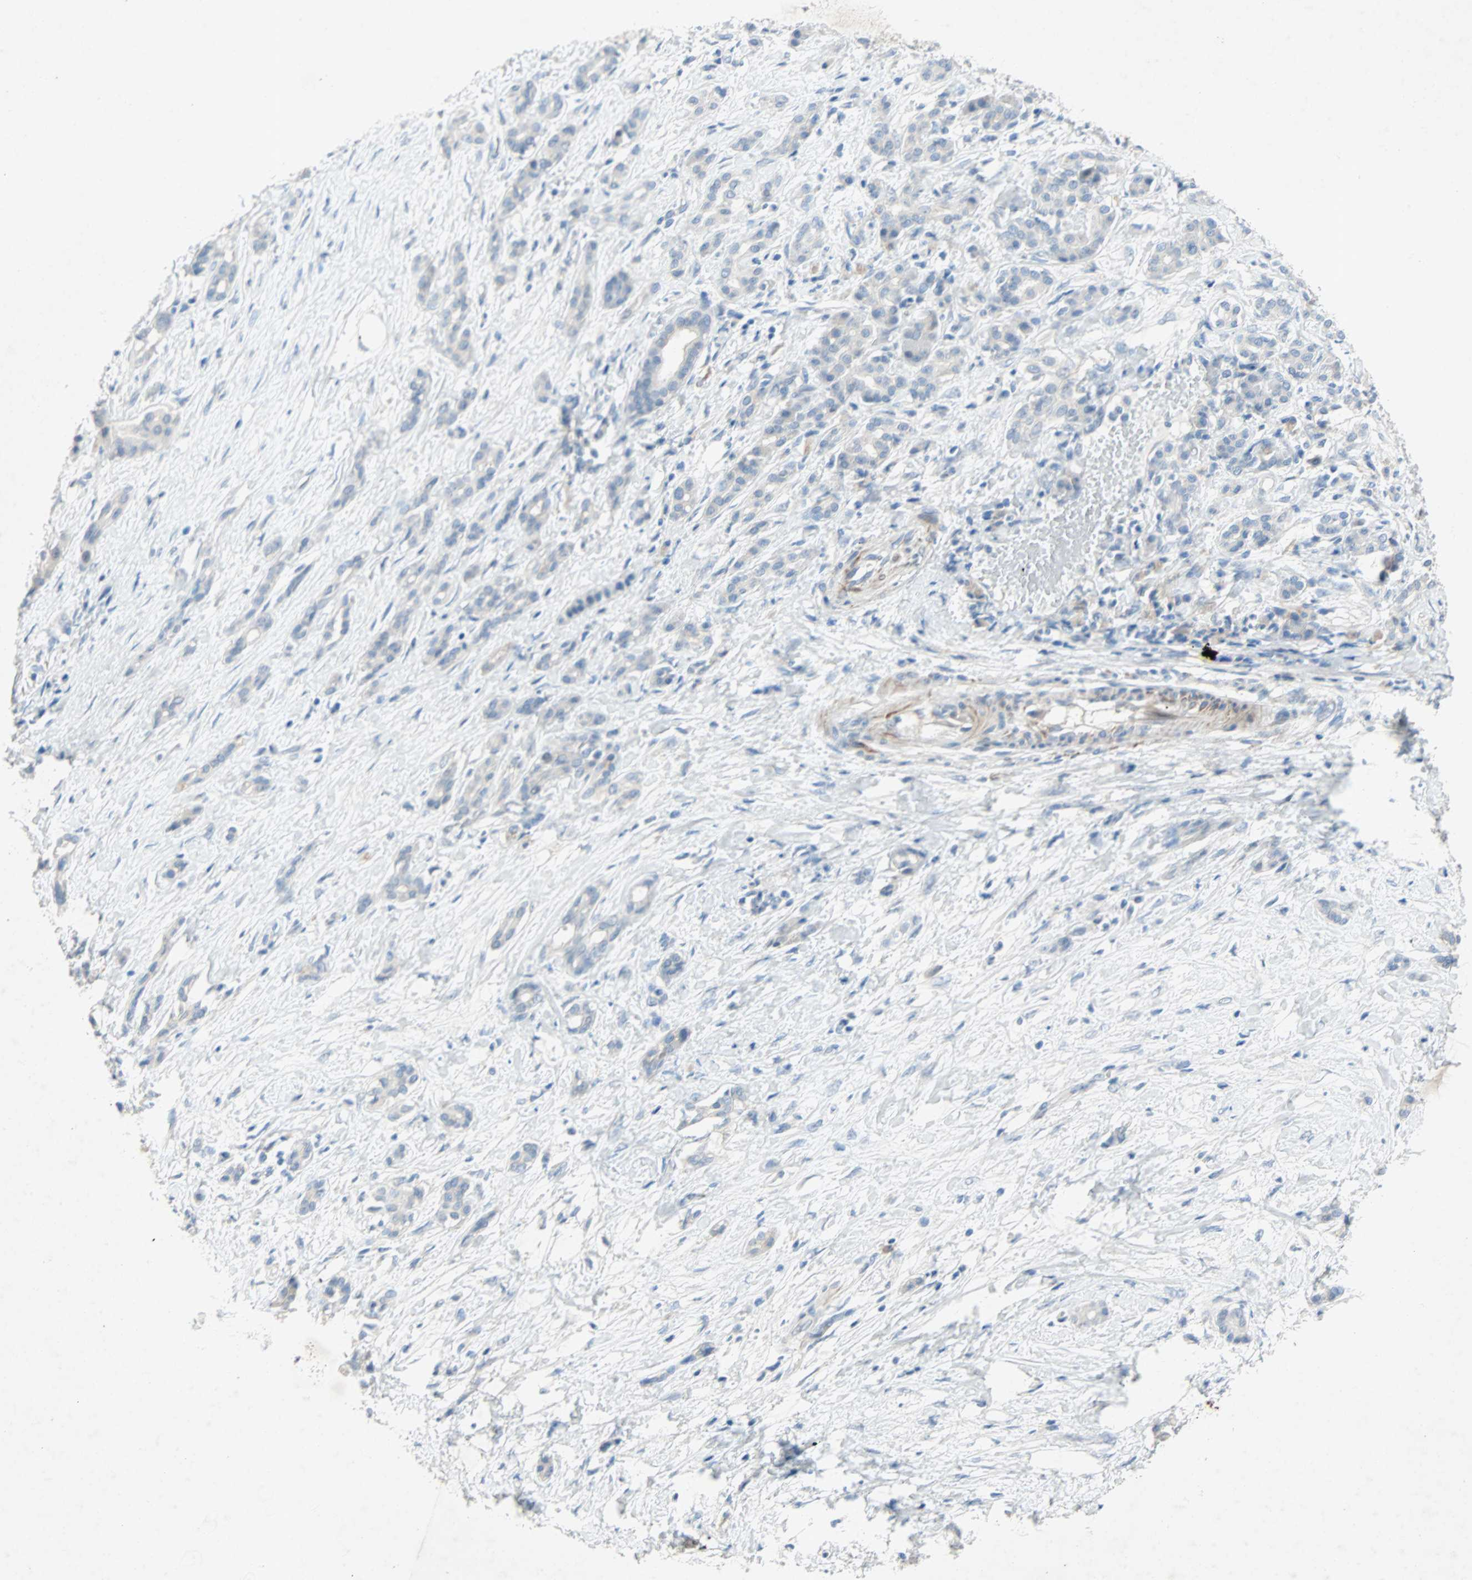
{"staining": {"intensity": "negative", "quantity": "none", "location": "none"}, "tissue": "pancreatic cancer", "cell_type": "Tumor cells", "image_type": "cancer", "snomed": [{"axis": "morphology", "description": "Adenocarcinoma, NOS"}, {"axis": "topography", "description": "Pancreas"}], "caption": "The histopathology image shows no staining of tumor cells in pancreatic adenocarcinoma.", "gene": "PCDHB2", "patient": {"sex": "male", "age": 41}}